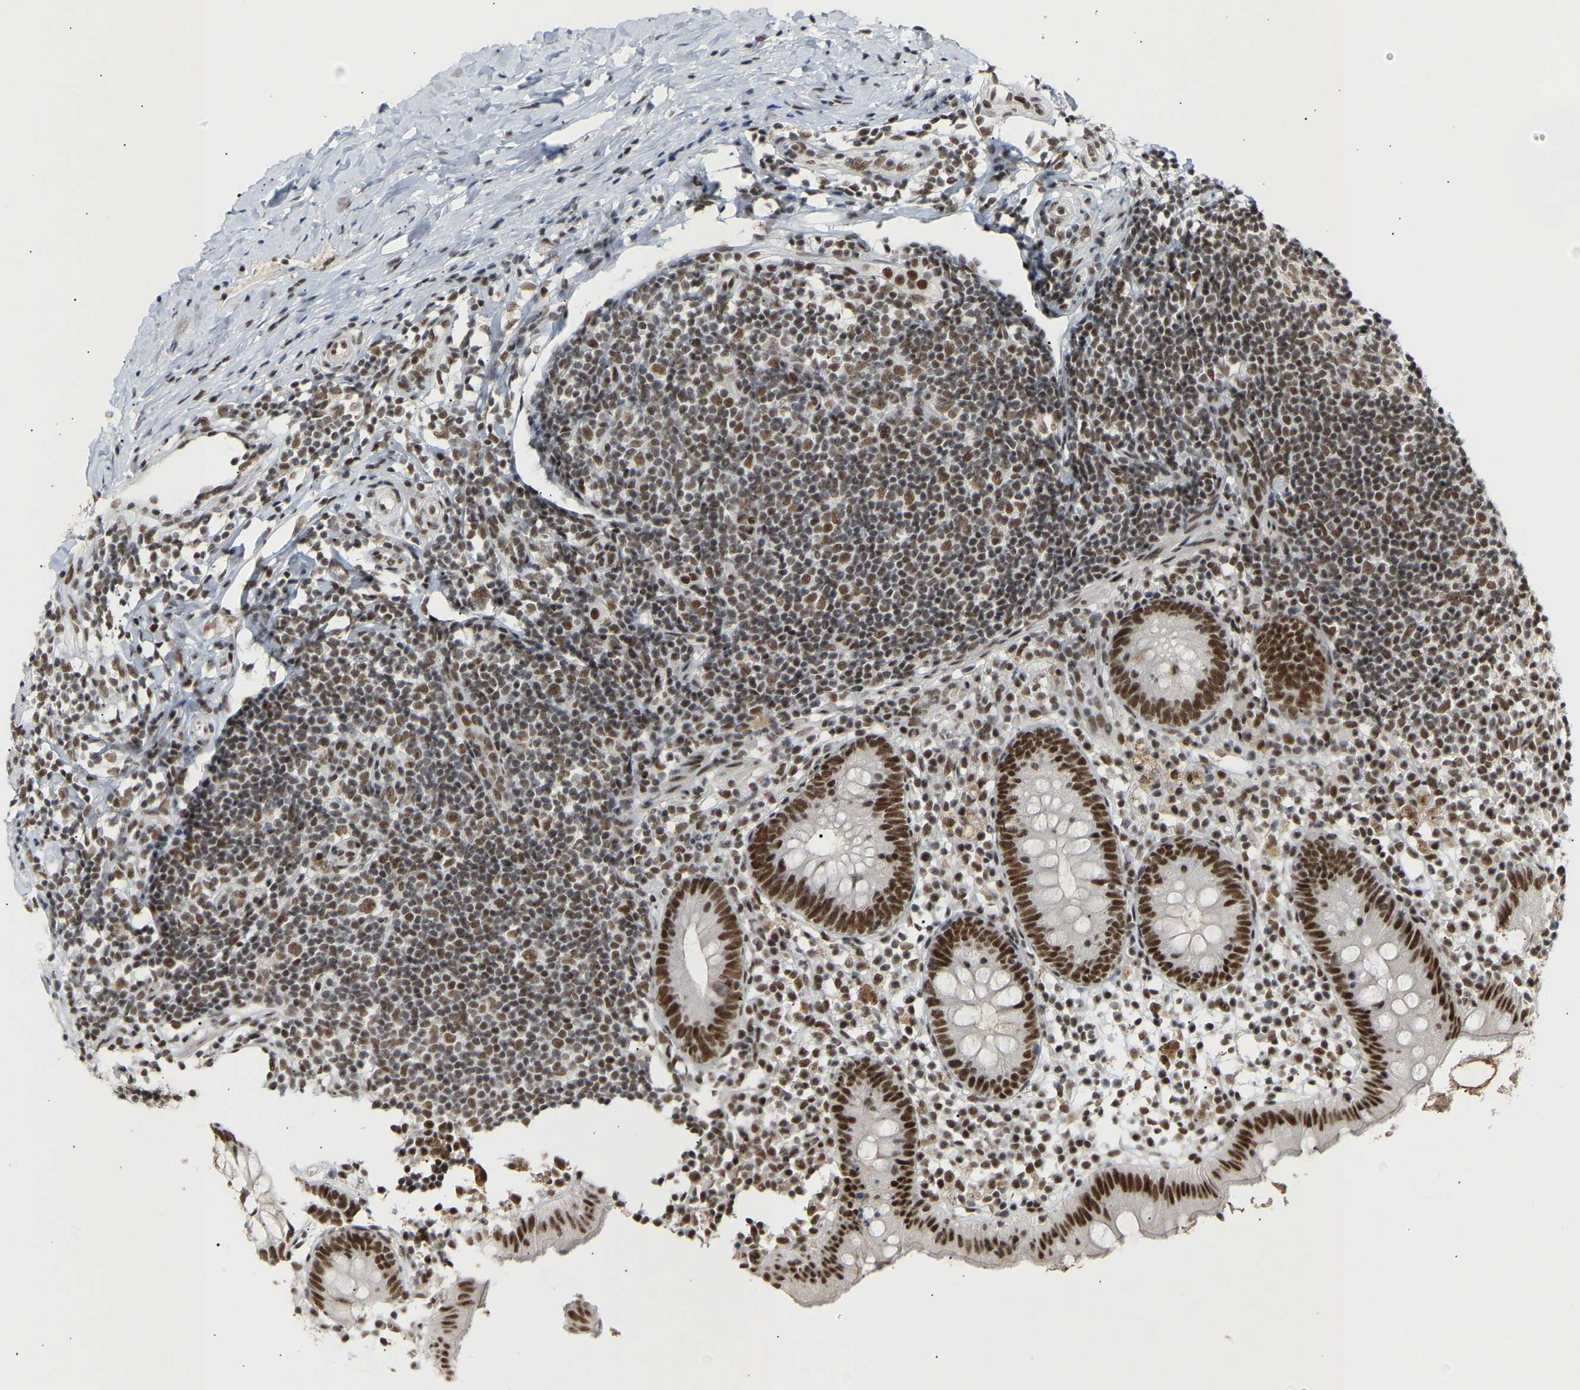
{"staining": {"intensity": "strong", "quantity": ">75%", "location": "nuclear"}, "tissue": "appendix", "cell_type": "Glandular cells", "image_type": "normal", "snomed": [{"axis": "morphology", "description": "Normal tissue, NOS"}, {"axis": "topography", "description": "Appendix"}], "caption": "This is a micrograph of IHC staining of normal appendix, which shows strong expression in the nuclear of glandular cells.", "gene": "NELFB", "patient": {"sex": "female", "age": 20}}